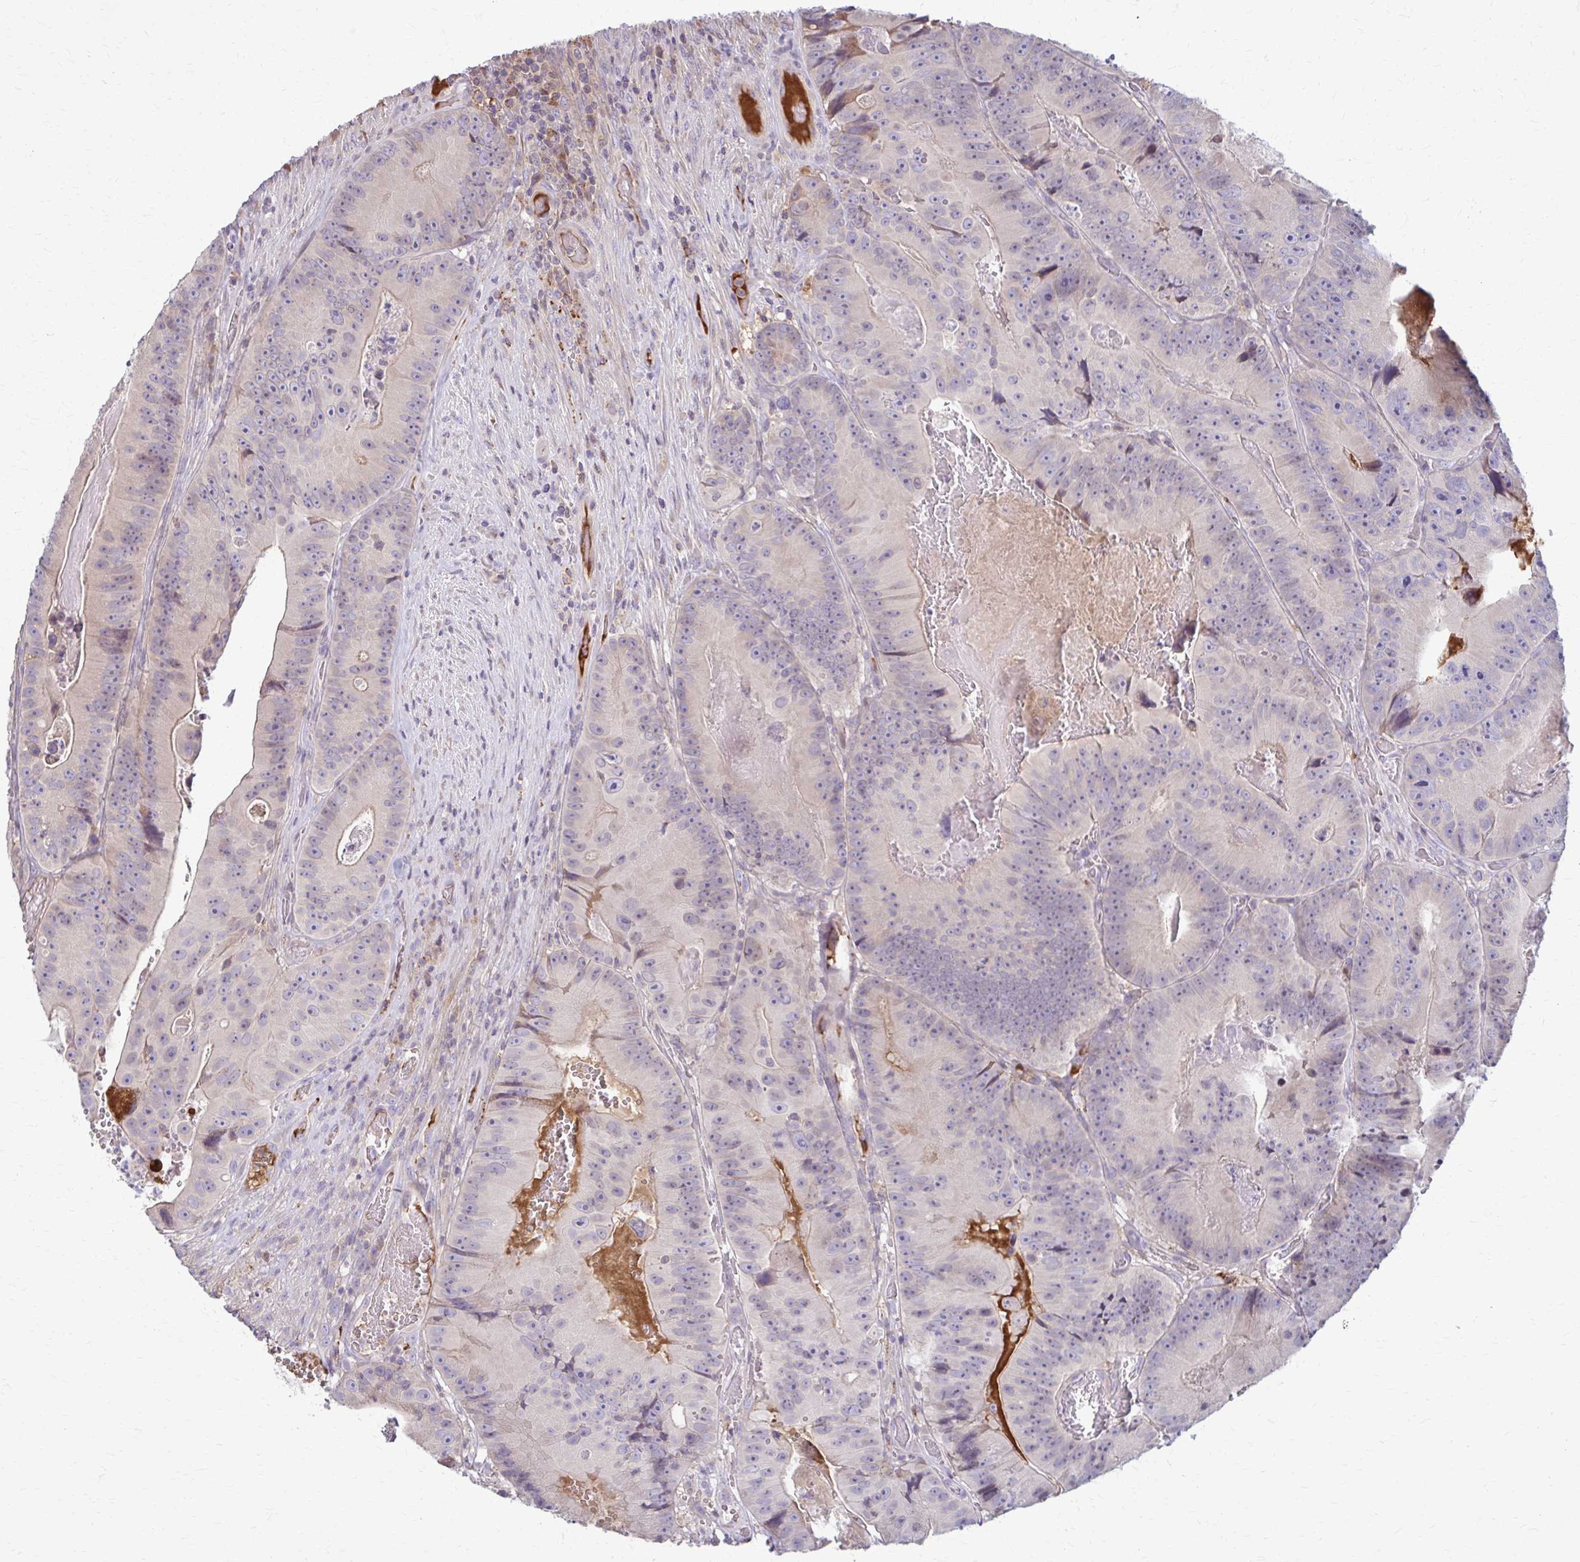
{"staining": {"intensity": "weak", "quantity": "<25%", "location": "cytoplasmic/membranous"}, "tissue": "colorectal cancer", "cell_type": "Tumor cells", "image_type": "cancer", "snomed": [{"axis": "morphology", "description": "Adenocarcinoma, NOS"}, {"axis": "topography", "description": "Colon"}], "caption": "Immunohistochemistry (IHC) of human colorectal cancer (adenocarcinoma) demonstrates no positivity in tumor cells. The staining is performed using DAB brown chromogen with nuclei counter-stained in using hematoxylin.", "gene": "MCRIP2", "patient": {"sex": "female", "age": 86}}